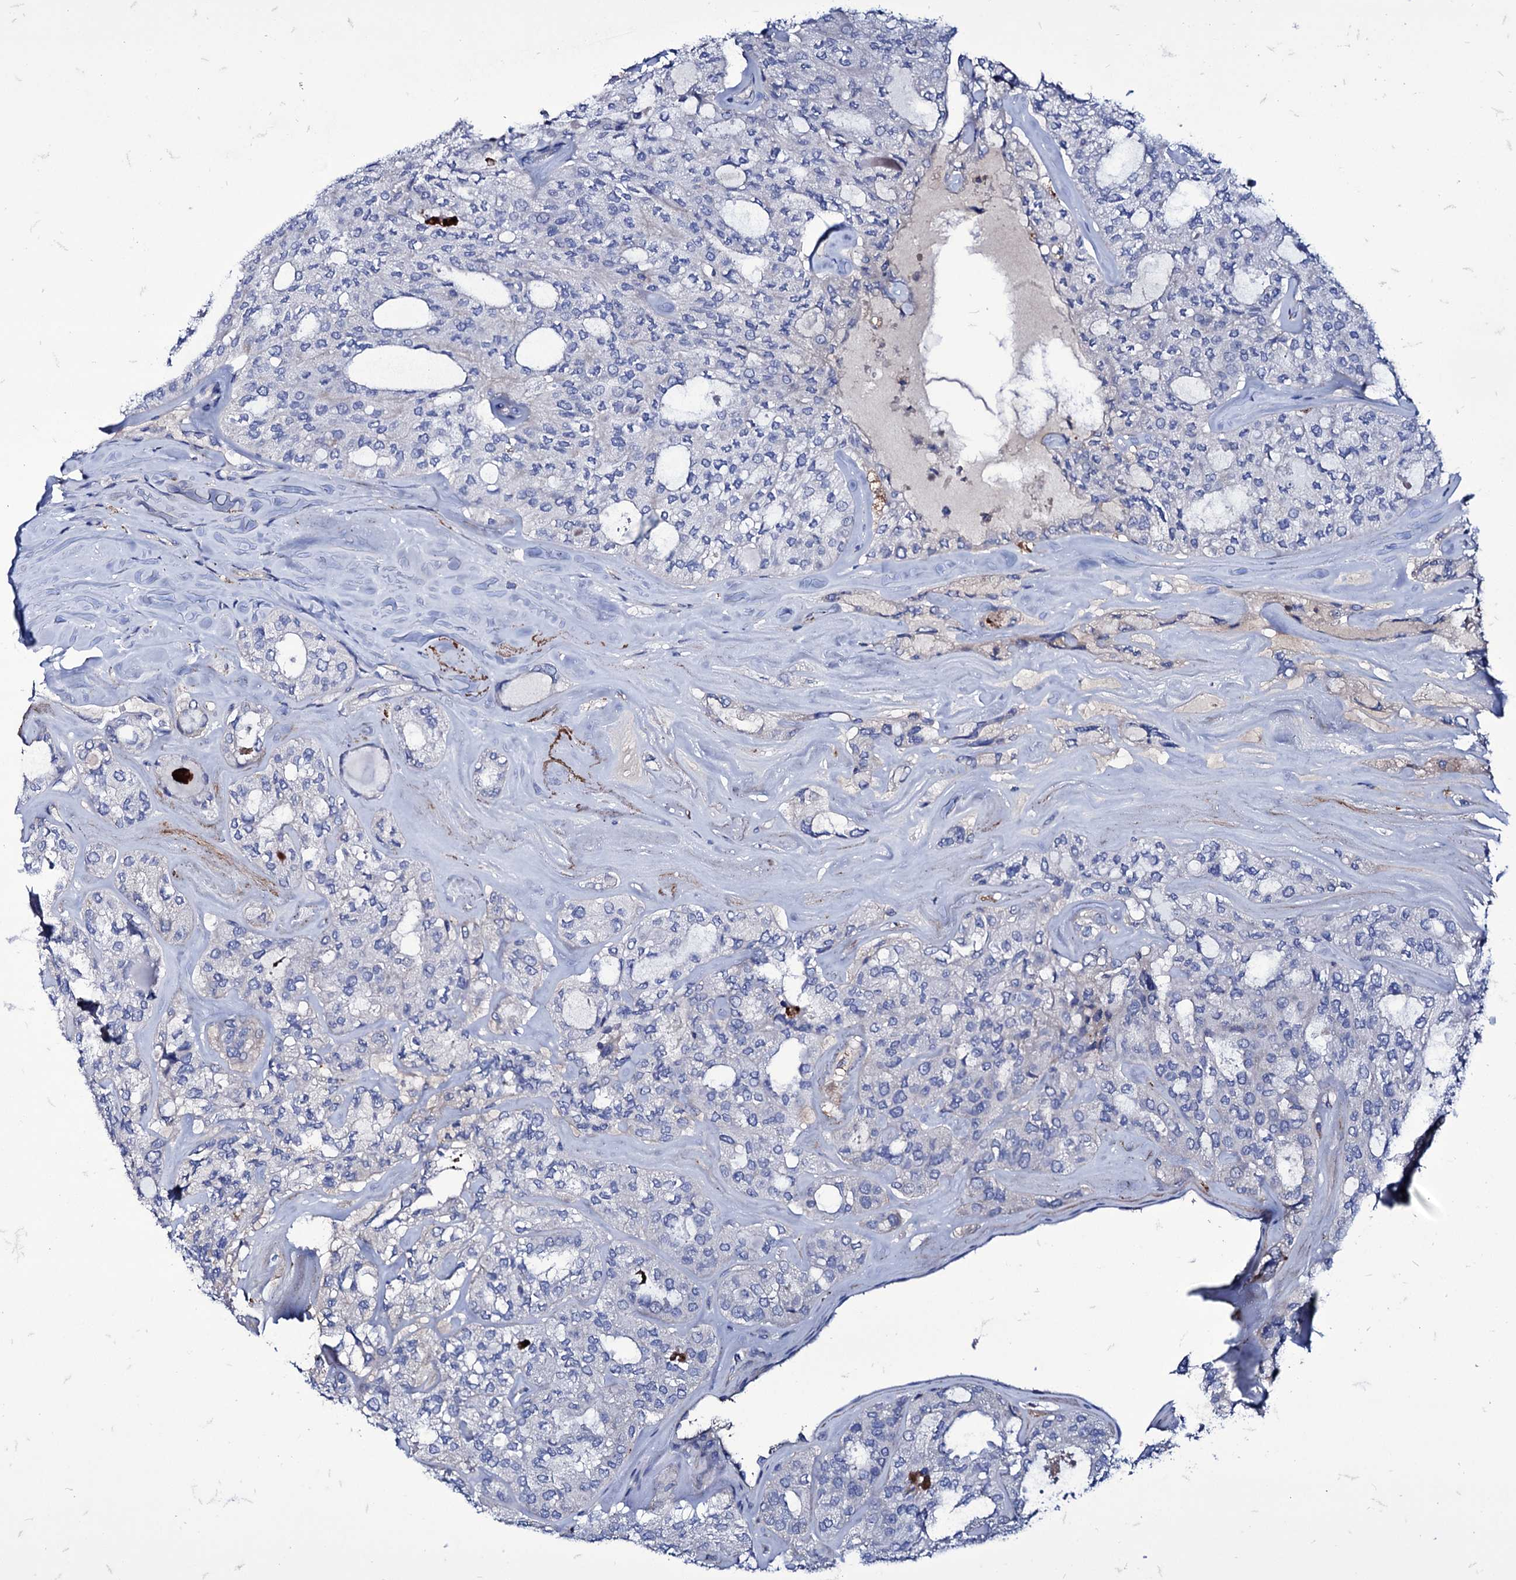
{"staining": {"intensity": "negative", "quantity": "none", "location": "none"}, "tissue": "thyroid cancer", "cell_type": "Tumor cells", "image_type": "cancer", "snomed": [{"axis": "morphology", "description": "Follicular adenoma carcinoma, NOS"}, {"axis": "topography", "description": "Thyroid gland"}], "caption": "Thyroid cancer stained for a protein using immunohistochemistry demonstrates no expression tumor cells.", "gene": "AXL", "patient": {"sex": "male", "age": 75}}